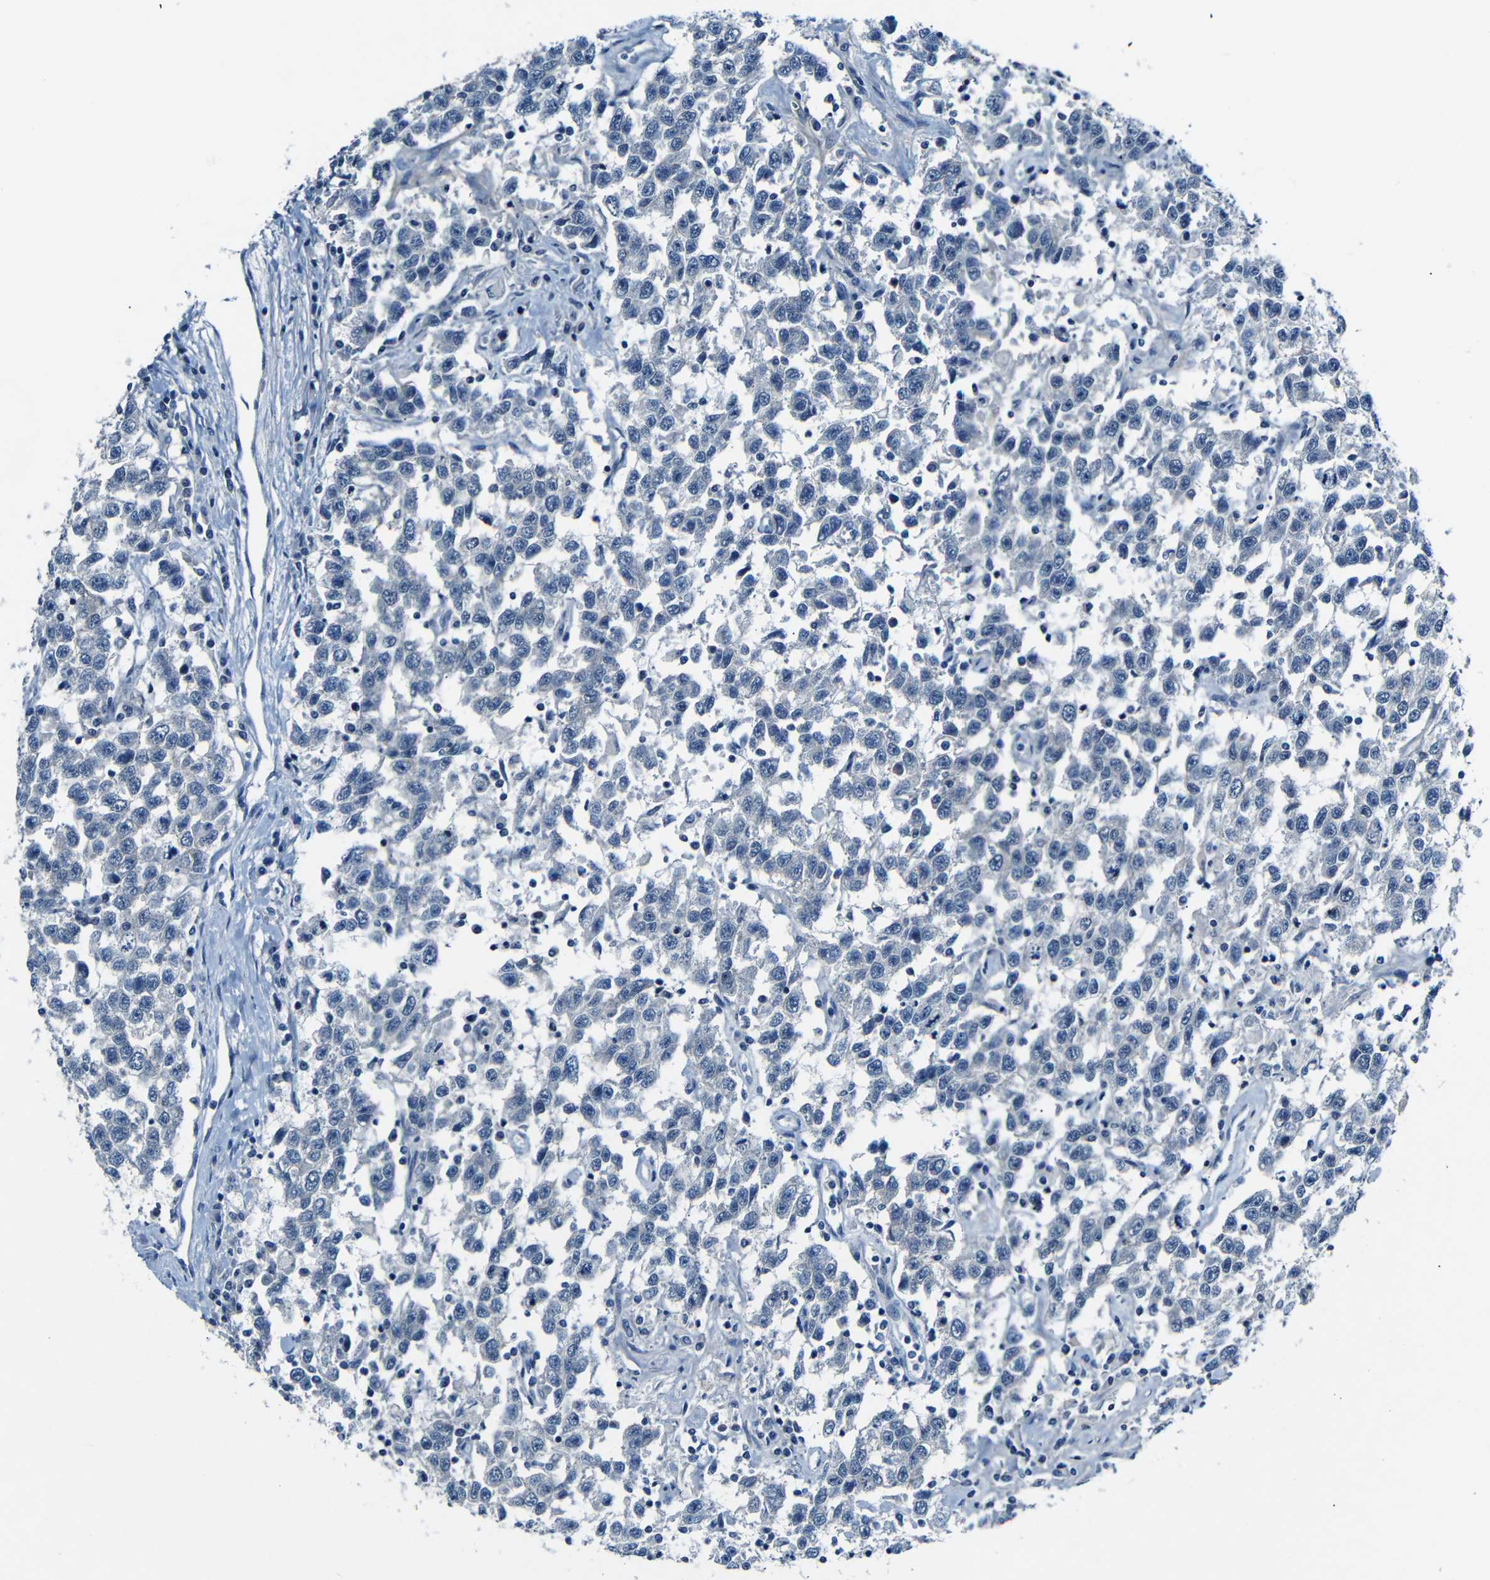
{"staining": {"intensity": "negative", "quantity": "none", "location": "none"}, "tissue": "testis cancer", "cell_type": "Tumor cells", "image_type": "cancer", "snomed": [{"axis": "morphology", "description": "Seminoma, NOS"}, {"axis": "topography", "description": "Testis"}], "caption": "The image shows no significant staining in tumor cells of testis cancer.", "gene": "ANK3", "patient": {"sex": "male", "age": 41}}